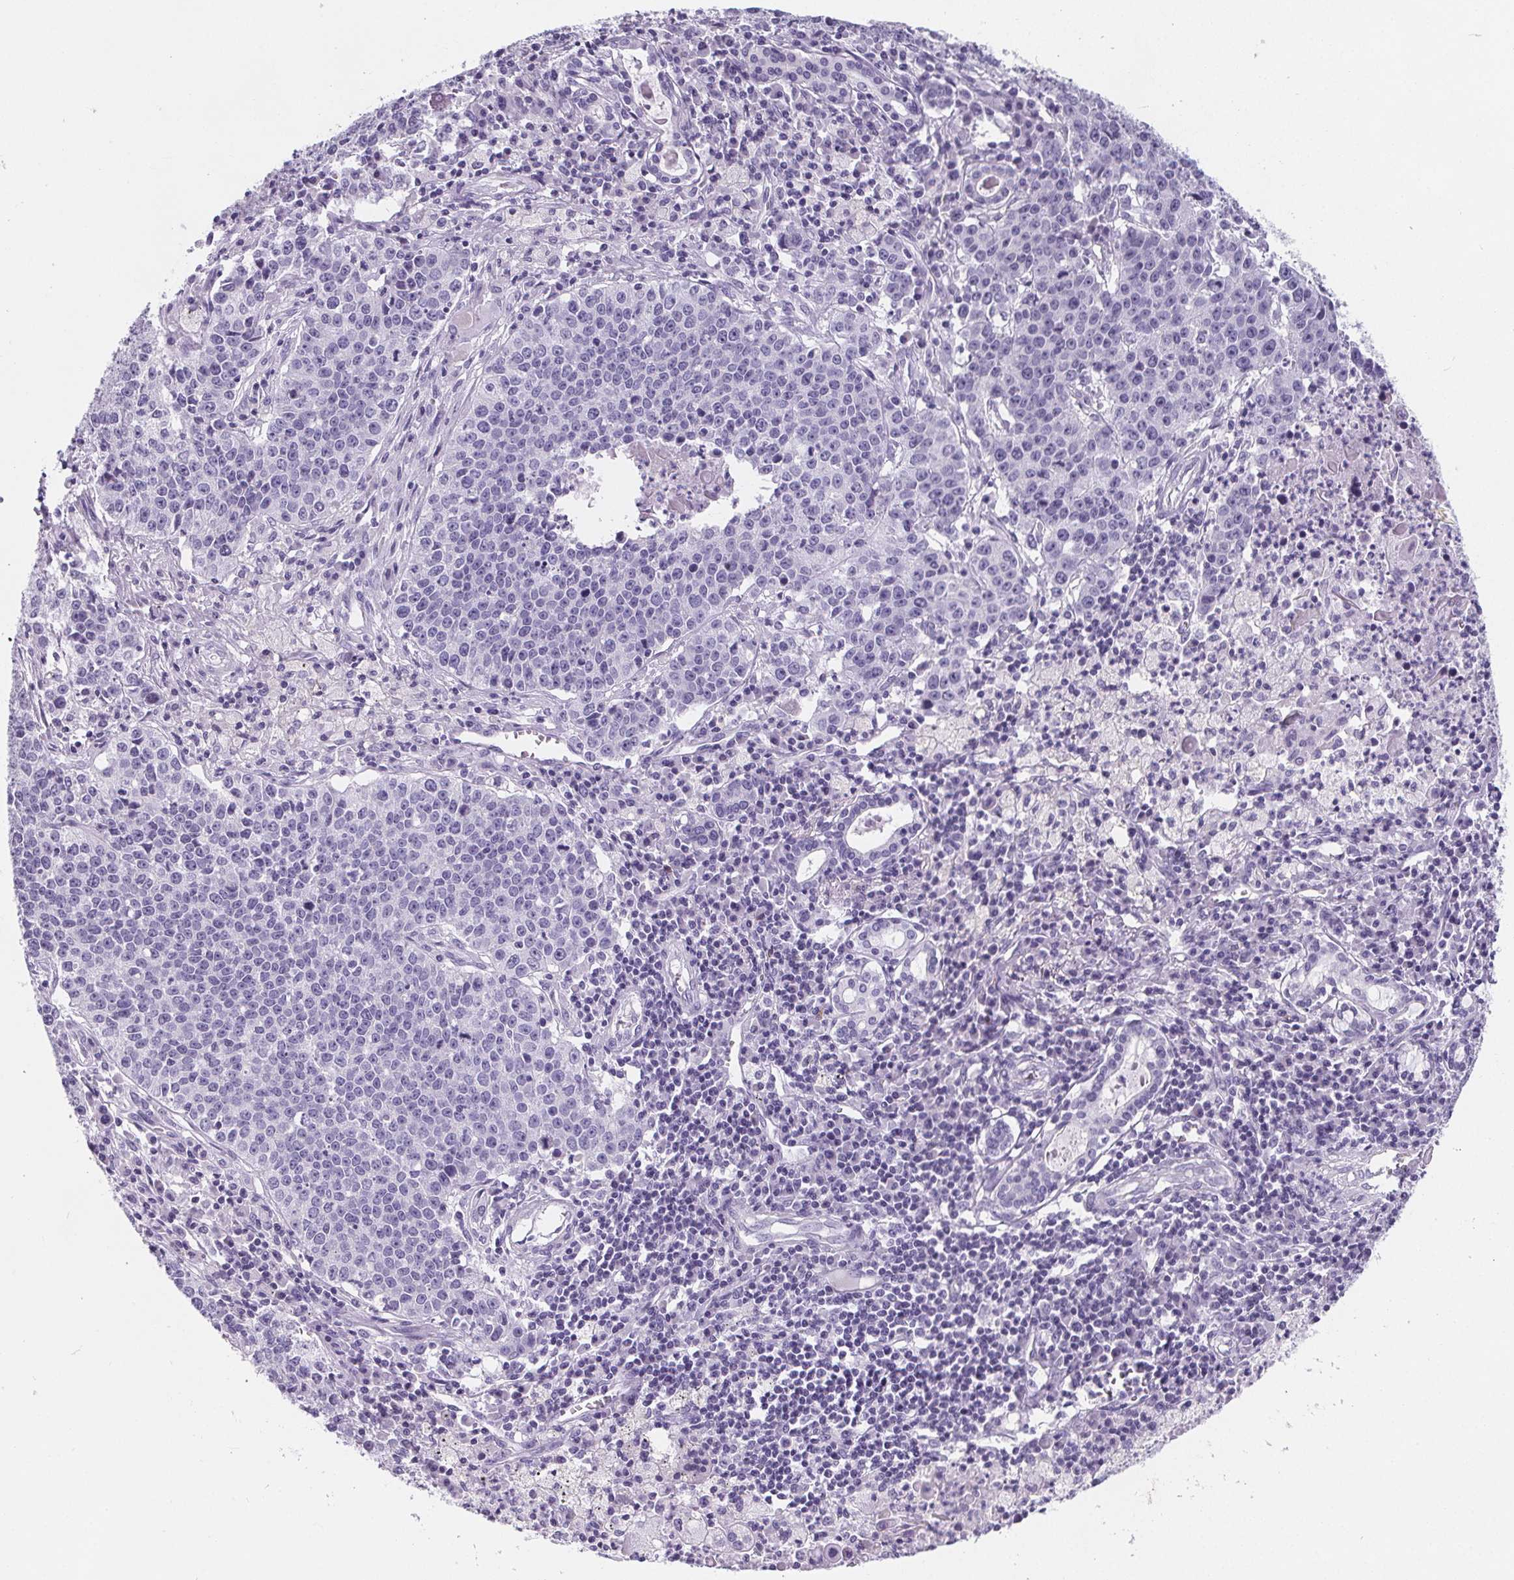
{"staining": {"intensity": "negative", "quantity": "none", "location": "none"}, "tissue": "lung cancer", "cell_type": "Tumor cells", "image_type": "cancer", "snomed": [{"axis": "morphology", "description": "Squamous cell carcinoma, NOS"}, {"axis": "morphology", "description": "Squamous cell carcinoma, metastatic, NOS"}, {"axis": "topography", "description": "Lung"}, {"axis": "topography", "description": "Pleura, NOS"}], "caption": "Immunohistochemistry histopathology image of squamous cell carcinoma (lung) stained for a protein (brown), which demonstrates no positivity in tumor cells.", "gene": "ADRB1", "patient": {"sex": "male", "age": 72}}